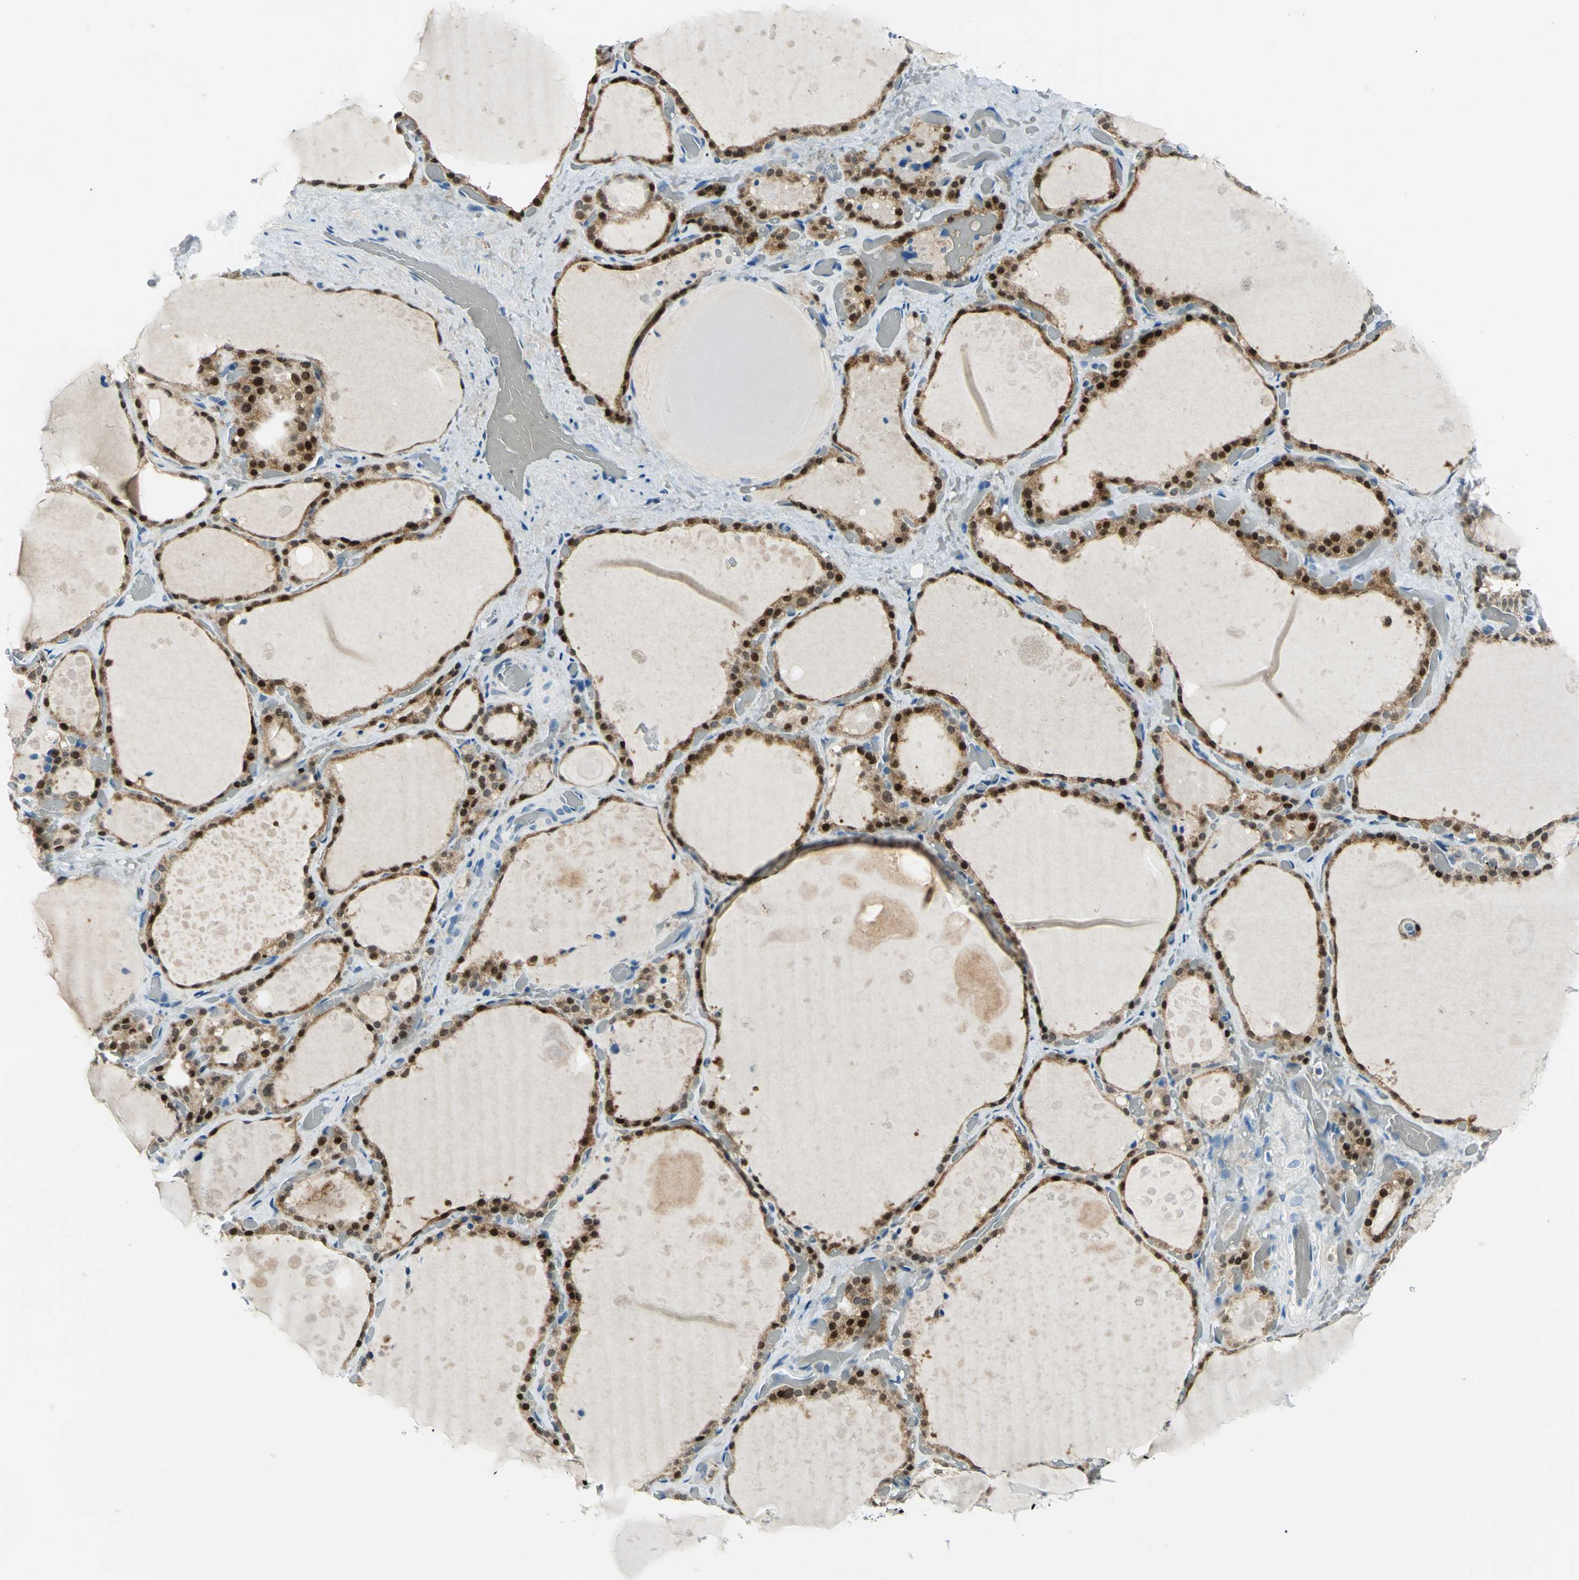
{"staining": {"intensity": "strong", "quantity": ">75%", "location": "cytoplasmic/membranous,nuclear"}, "tissue": "thyroid gland", "cell_type": "Glandular cells", "image_type": "normal", "snomed": [{"axis": "morphology", "description": "Normal tissue, NOS"}, {"axis": "topography", "description": "Thyroid gland"}], "caption": "An immunohistochemistry (IHC) image of unremarkable tissue is shown. Protein staining in brown labels strong cytoplasmic/membranous,nuclear positivity in thyroid gland within glandular cells.", "gene": "AKR1A1", "patient": {"sex": "male", "age": 61}}